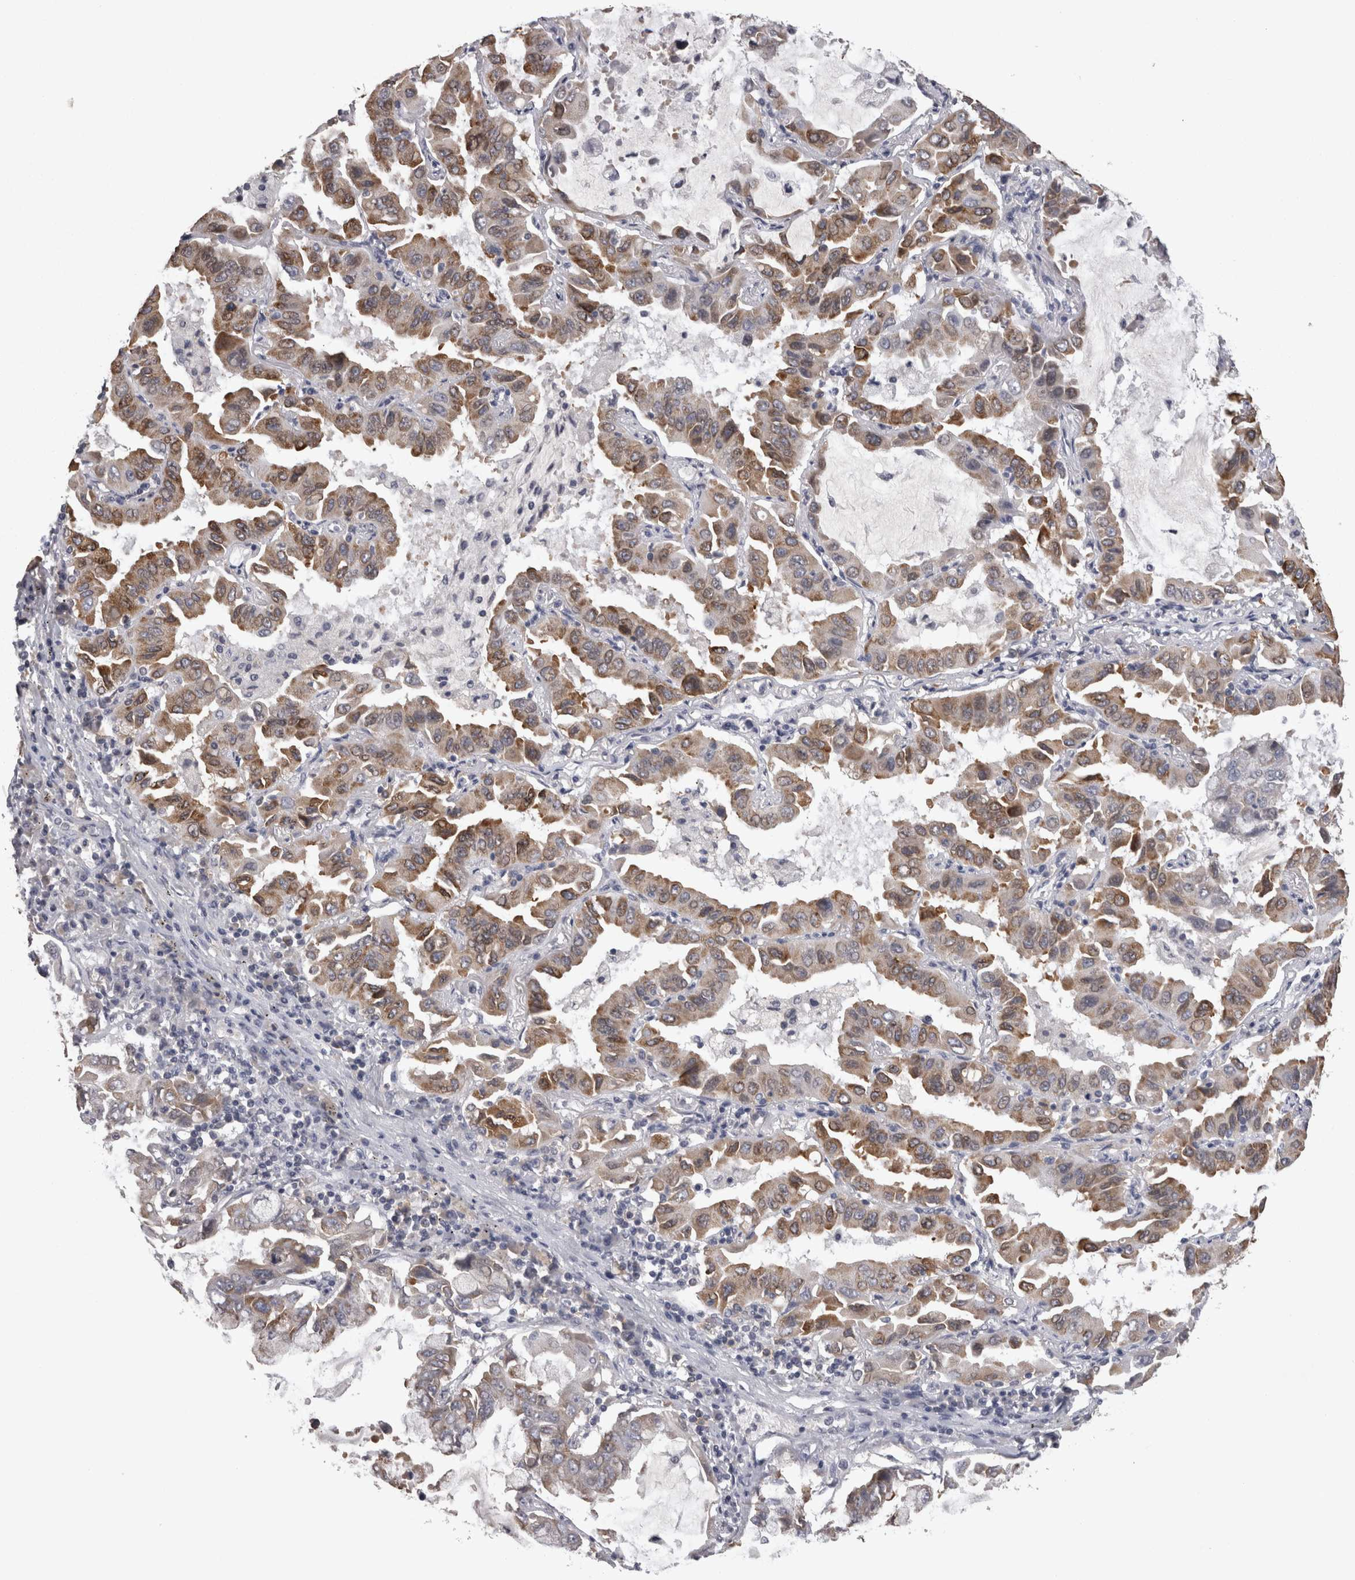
{"staining": {"intensity": "moderate", "quantity": ">75%", "location": "cytoplasmic/membranous"}, "tissue": "lung cancer", "cell_type": "Tumor cells", "image_type": "cancer", "snomed": [{"axis": "morphology", "description": "Adenocarcinoma, NOS"}, {"axis": "topography", "description": "Lung"}], "caption": "Approximately >75% of tumor cells in lung adenocarcinoma exhibit moderate cytoplasmic/membranous protein positivity as visualized by brown immunohistochemical staining.", "gene": "PON3", "patient": {"sex": "male", "age": 64}}